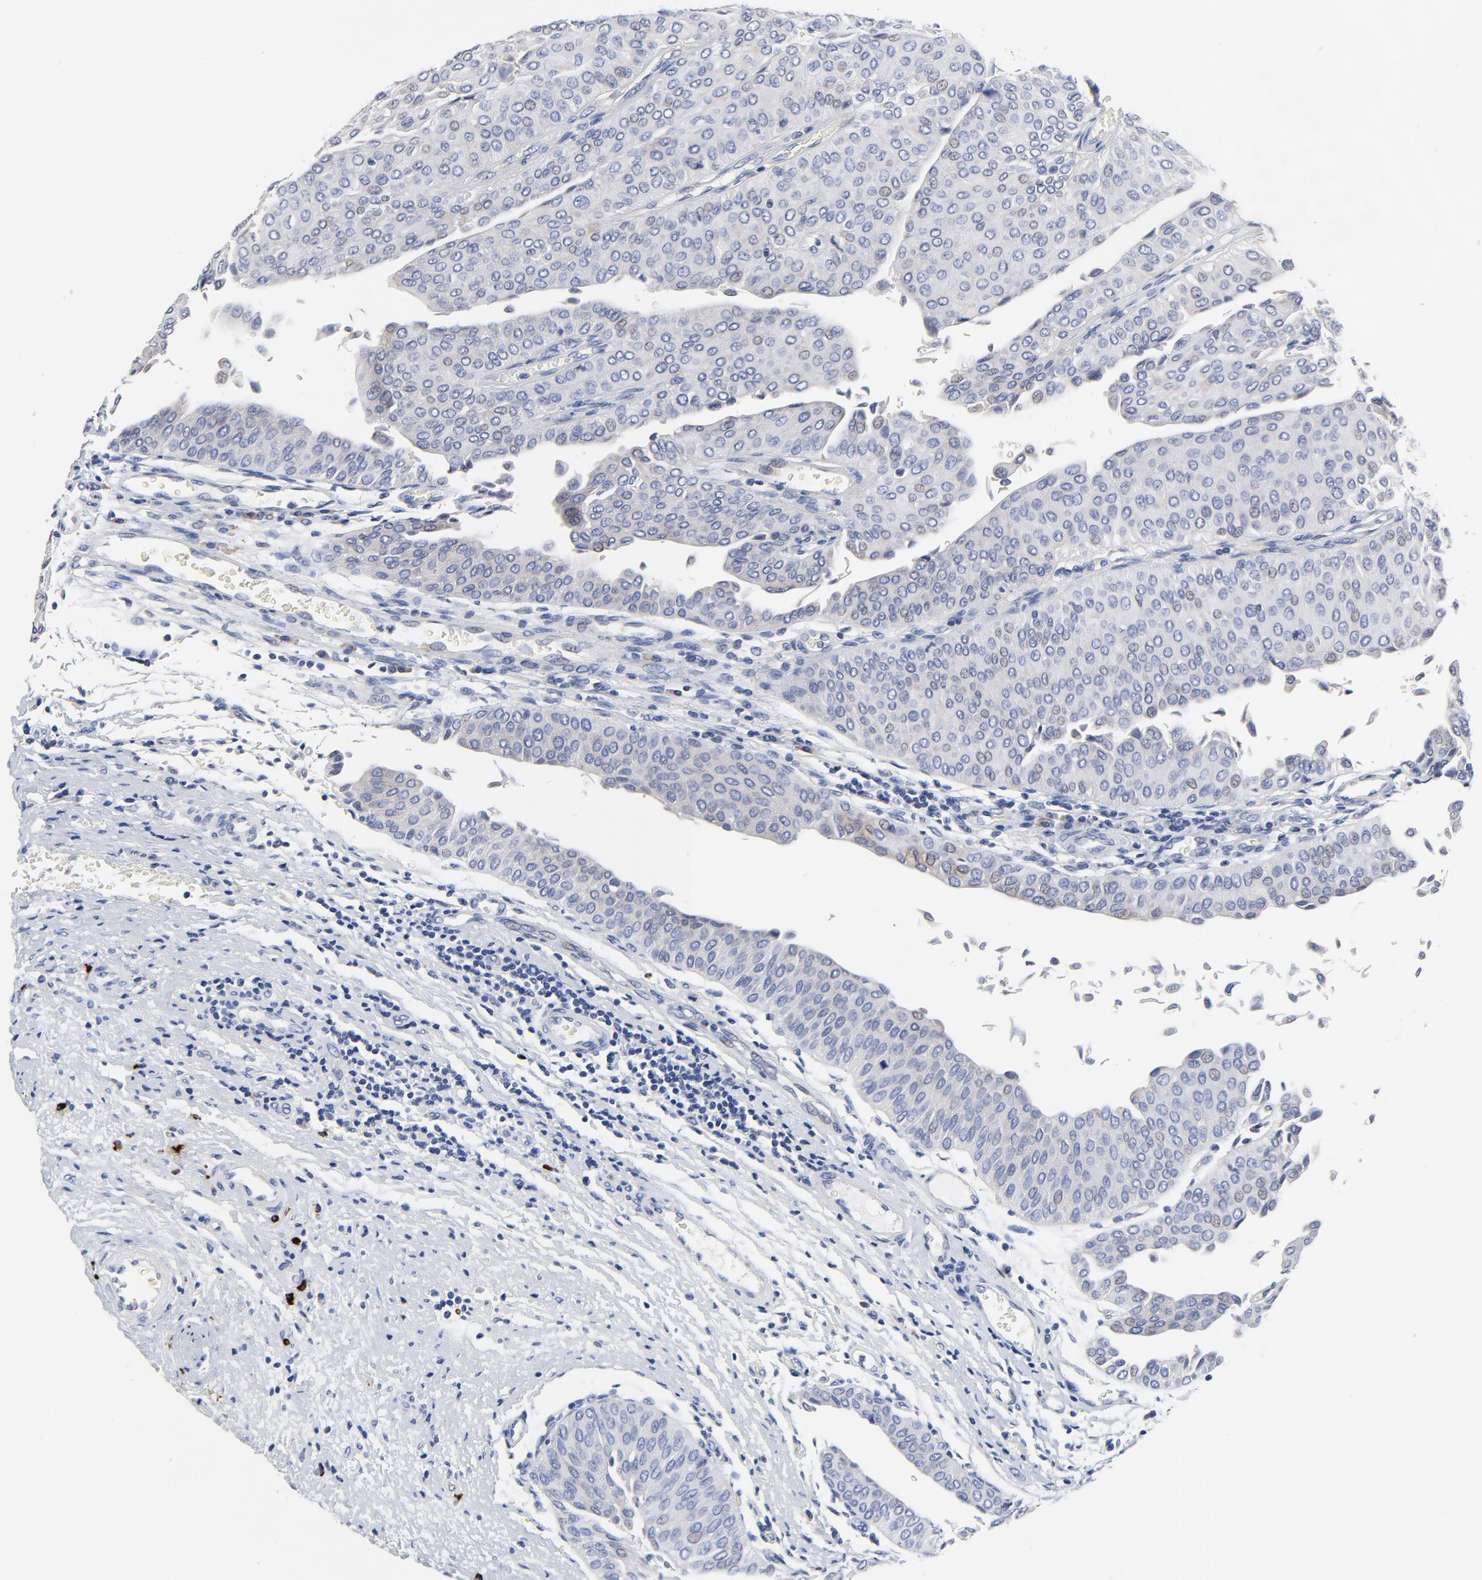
{"staining": {"intensity": "negative", "quantity": "none", "location": "none"}, "tissue": "urothelial cancer", "cell_type": "Tumor cells", "image_type": "cancer", "snomed": [{"axis": "morphology", "description": "Urothelial carcinoma, Low grade"}, {"axis": "topography", "description": "Urinary bladder"}], "caption": "Tumor cells show no significant positivity in low-grade urothelial carcinoma. (IHC, brightfield microscopy, high magnification).", "gene": "FBXL5", "patient": {"sex": "male", "age": 64}}